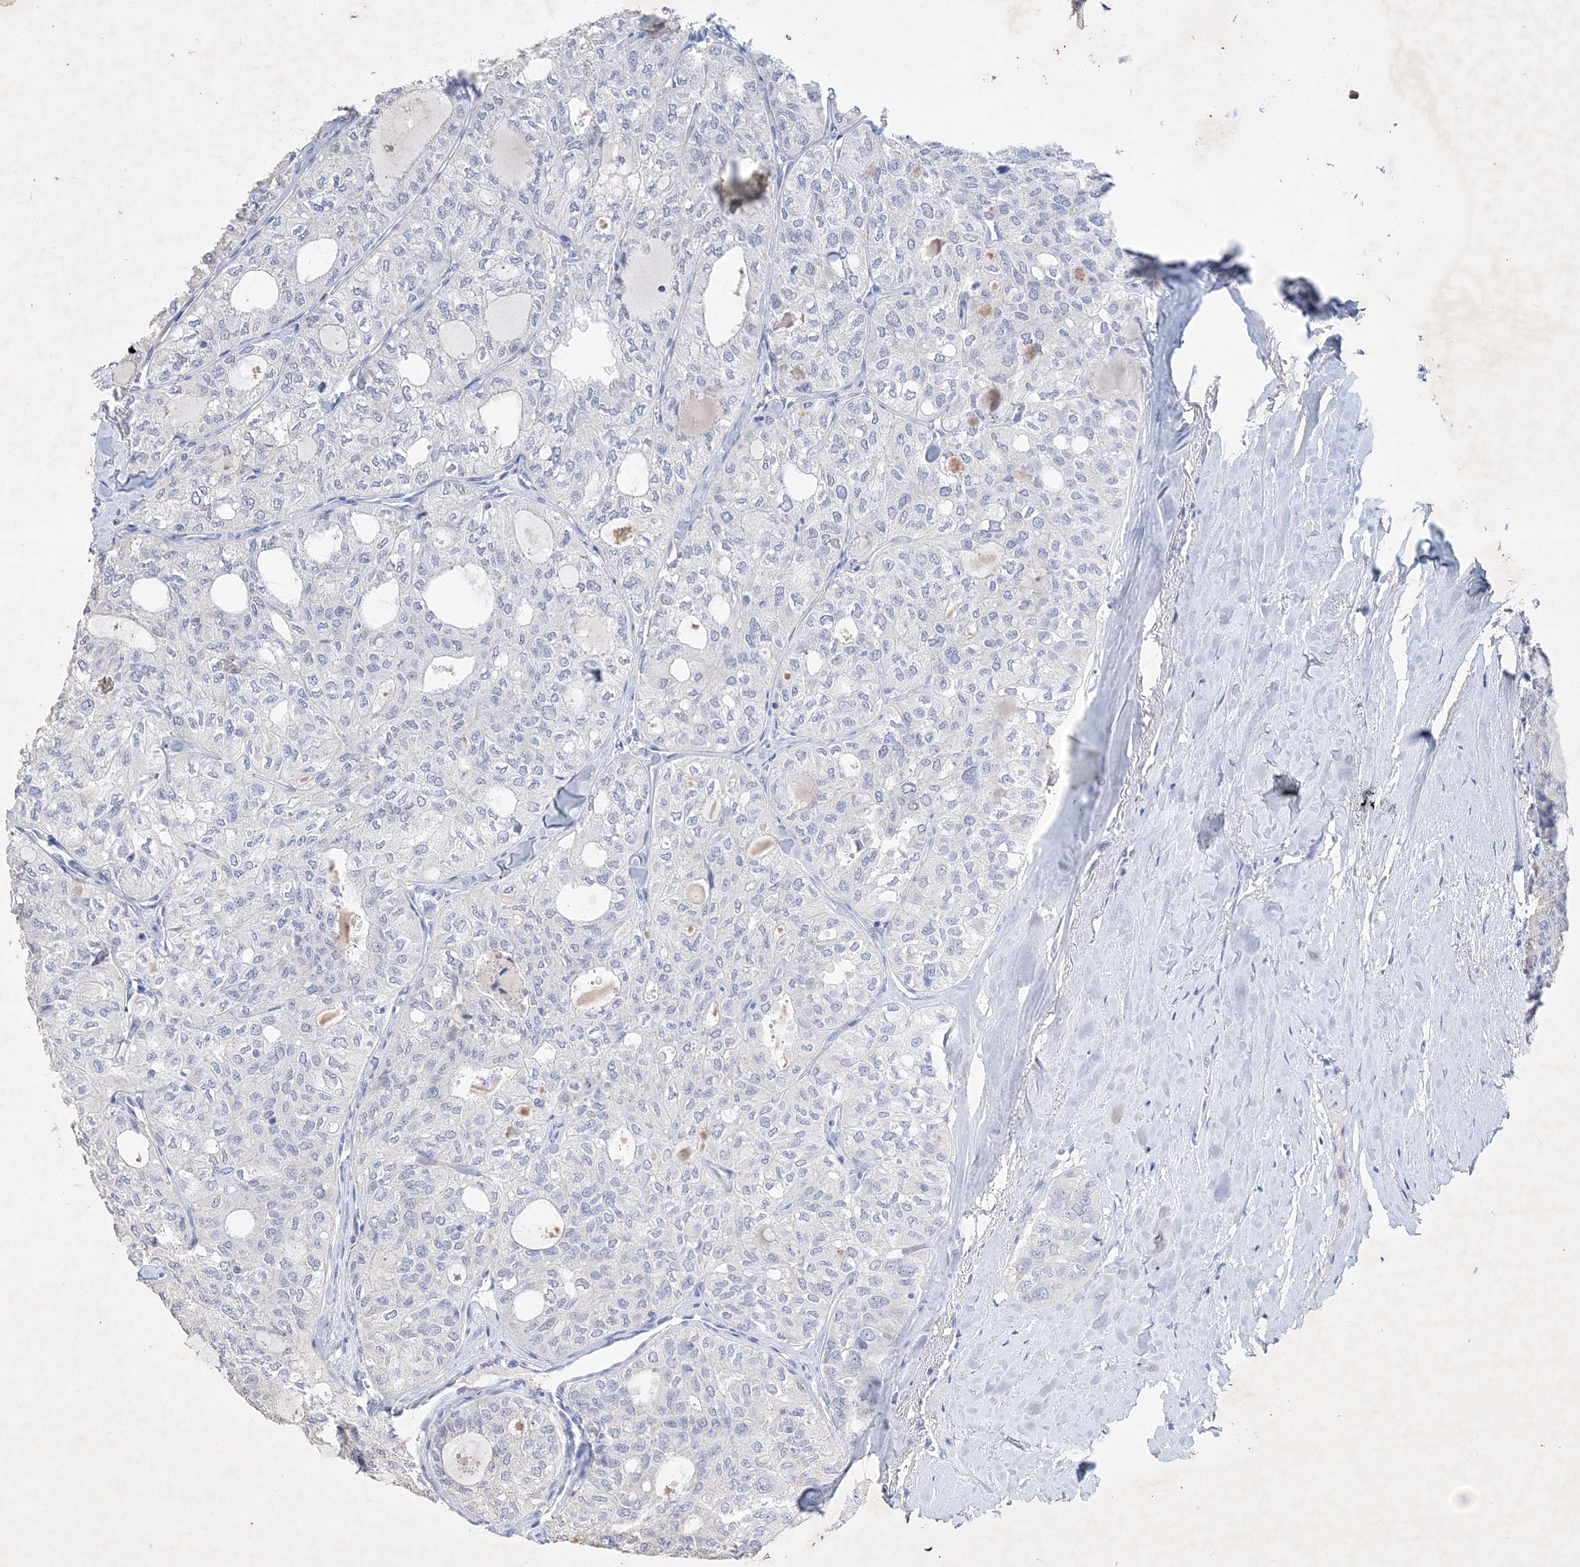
{"staining": {"intensity": "negative", "quantity": "none", "location": "none"}, "tissue": "thyroid cancer", "cell_type": "Tumor cells", "image_type": "cancer", "snomed": [{"axis": "morphology", "description": "Follicular adenoma carcinoma, NOS"}, {"axis": "topography", "description": "Thyroid gland"}], "caption": "IHC histopathology image of neoplastic tissue: human thyroid cancer (follicular adenoma carcinoma) stained with DAB (3,3'-diaminobenzidine) displays no significant protein positivity in tumor cells.", "gene": "COPS8", "patient": {"sex": "male", "age": 75}}